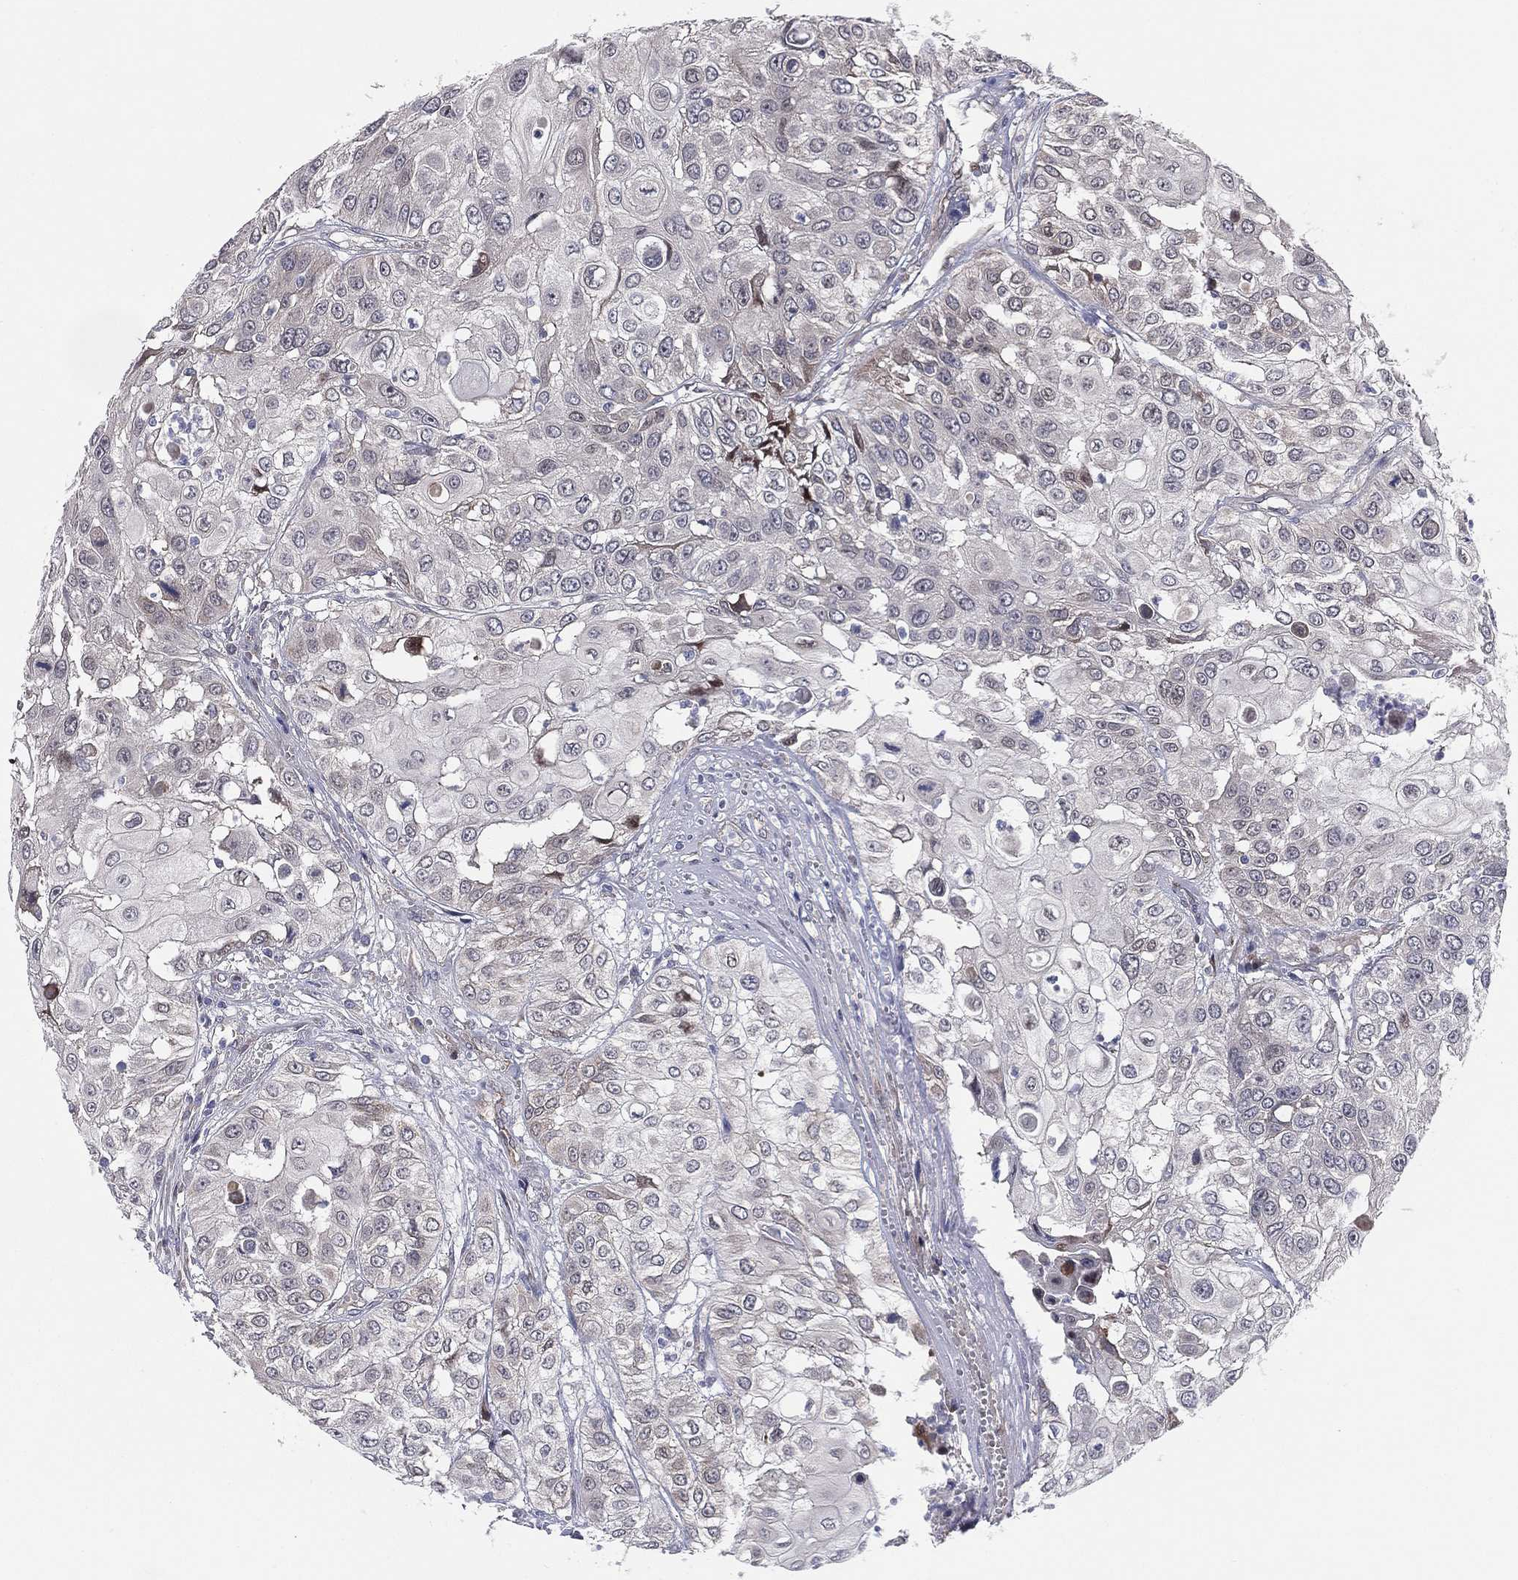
{"staining": {"intensity": "negative", "quantity": "none", "location": "none"}, "tissue": "urothelial cancer", "cell_type": "Tumor cells", "image_type": "cancer", "snomed": [{"axis": "morphology", "description": "Urothelial carcinoma, High grade"}, {"axis": "topography", "description": "Urinary bladder"}], "caption": "Photomicrograph shows no significant protein staining in tumor cells of urothelial cancer. (DAB IHC, high magnification).", "gene": "UTP14A", "patient": {"sex": "female", "age": 79}}